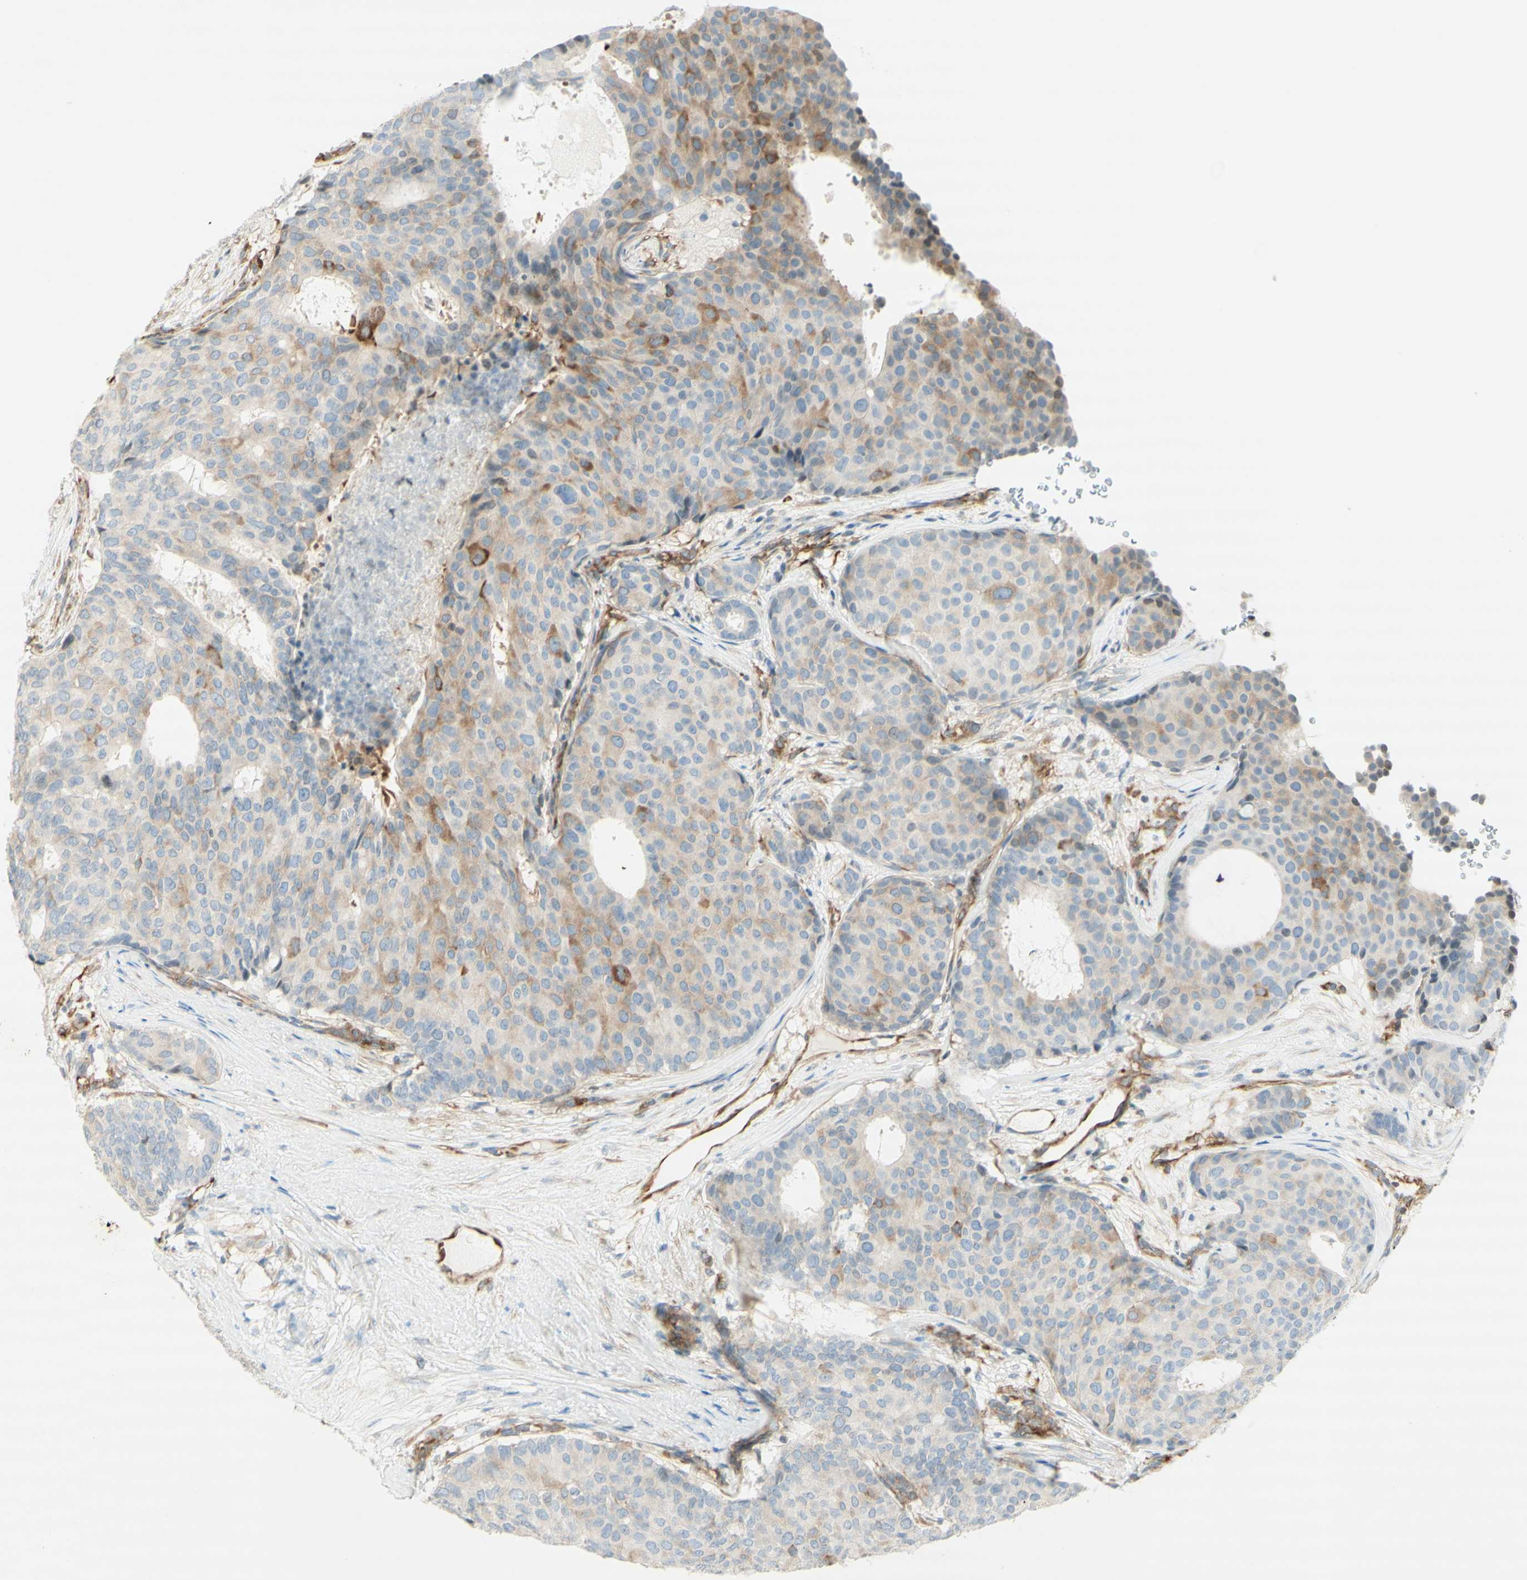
{"staining": {"intensity": "weak", "quantity": "25%-75%", "location": "cytoplasmic/membranous"}, "tissue": "breast cancer", "cell_type": "Tumor cells", "image_type": "cancer", "snomed": [{"axis": "morphology", "description": "Duct carcinoma"}, {"axis": "topography", "description": "Breast"}], "caption": "Breast cancer (infiltrating ductal carcinoma) was stained to show a protein in brown. There is low levels of weak cytoplasmic/membranous positivity in about 25%-75% of tumor cells. The protein of interest is shown in brown color, while the nuclei are stained blue.", "gene": "MAP1B", "patient": {"sex": "female", "age": 75}}